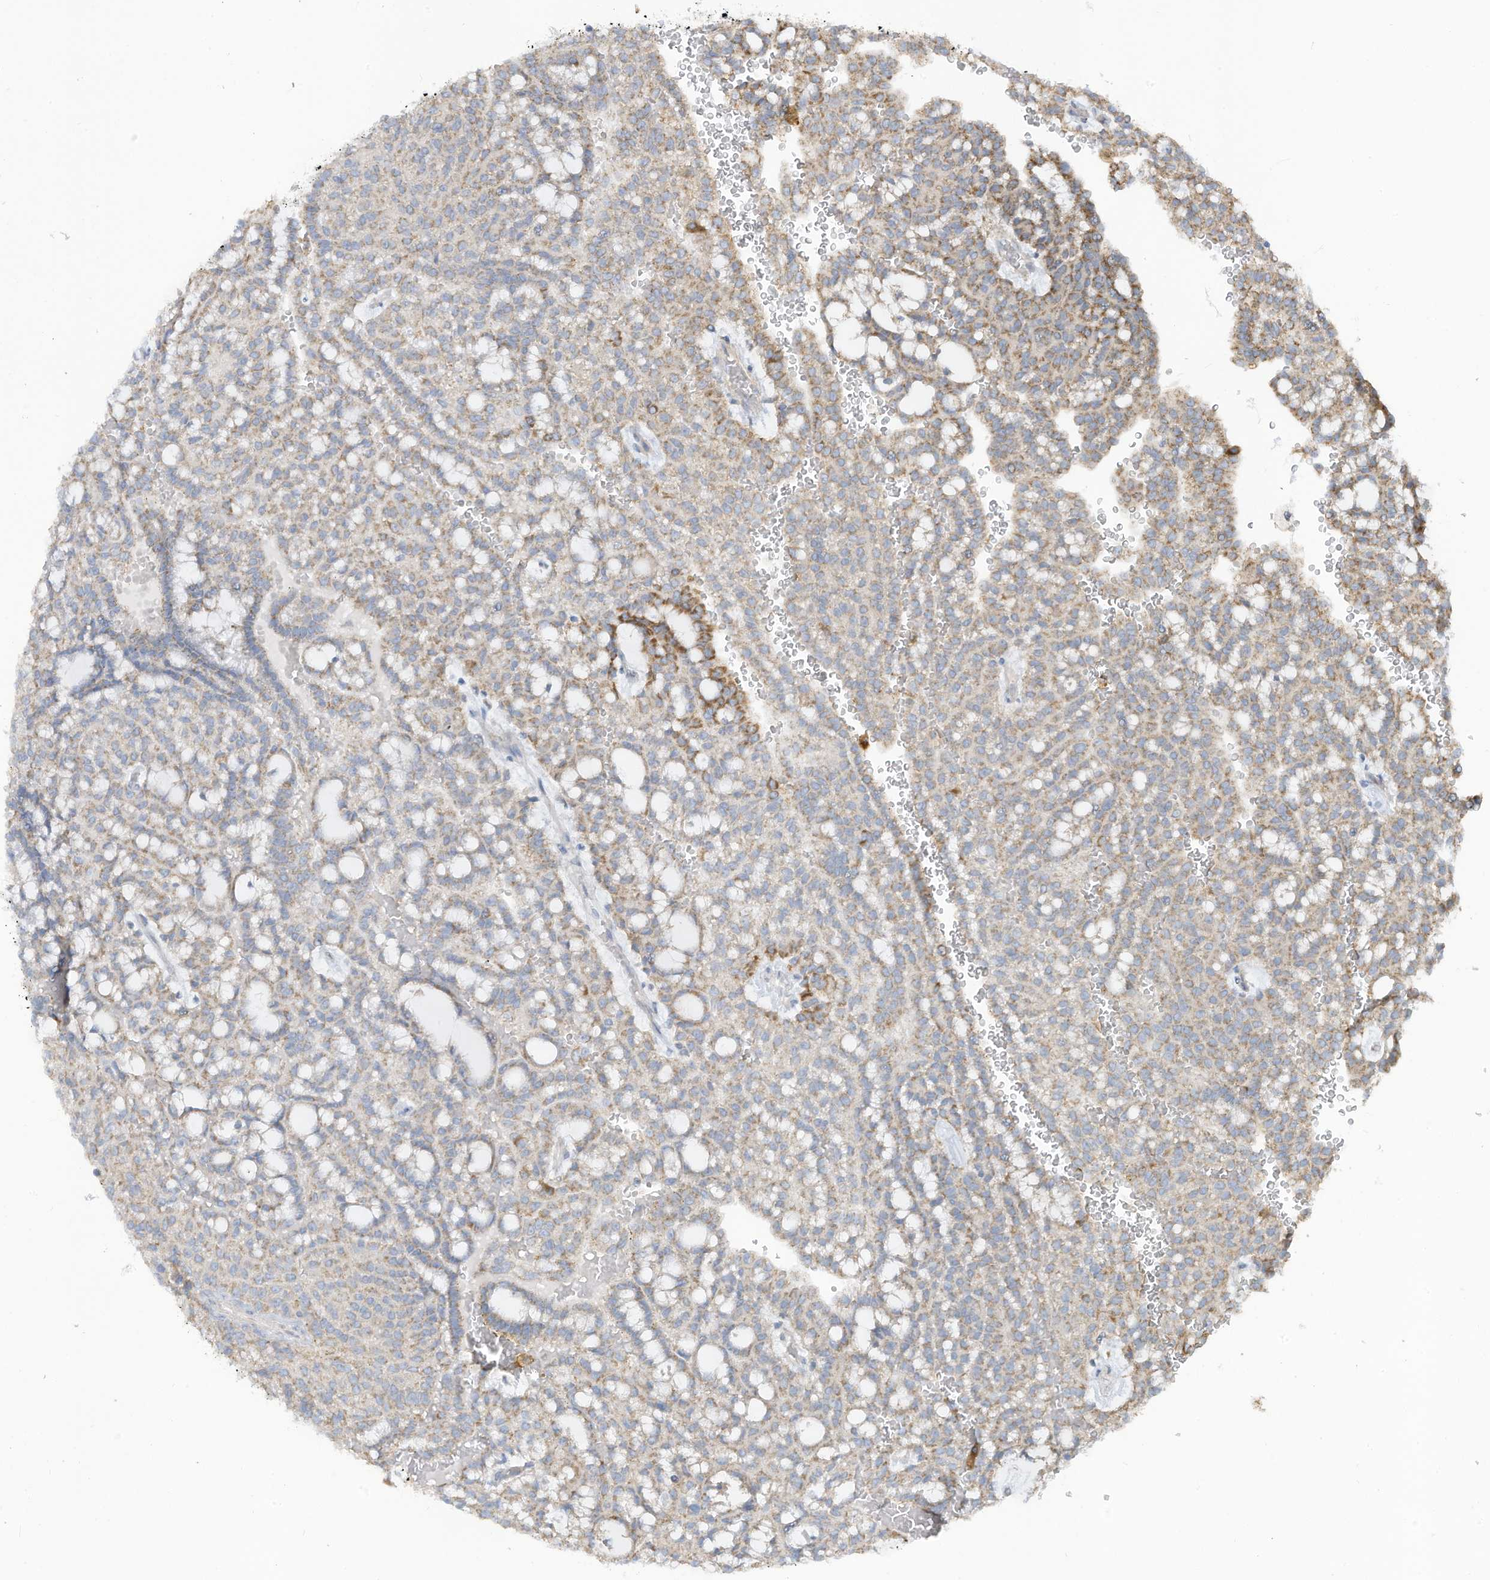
{"staining": {"intensity": "moderate", "quantity": "25%-75%", "location": "cytoplasmic/membranous"}, "tissue": "renal cancer", "cell_type": "Tumor cells", "image_type": "cancer", "snomed": [{"axis": "morphology", "description": "Adenocarcinoma, NOS"}, {"axis": "topography", "description": "Kidney"}], "caption": "A brown stain shows moderate cytoplasmic/membranous staining of a protein in renal cancer (adenocarcinoma) tumor cells.", "gene": "GTPBP2", "patient": {"sex": "male", "age": 63}}